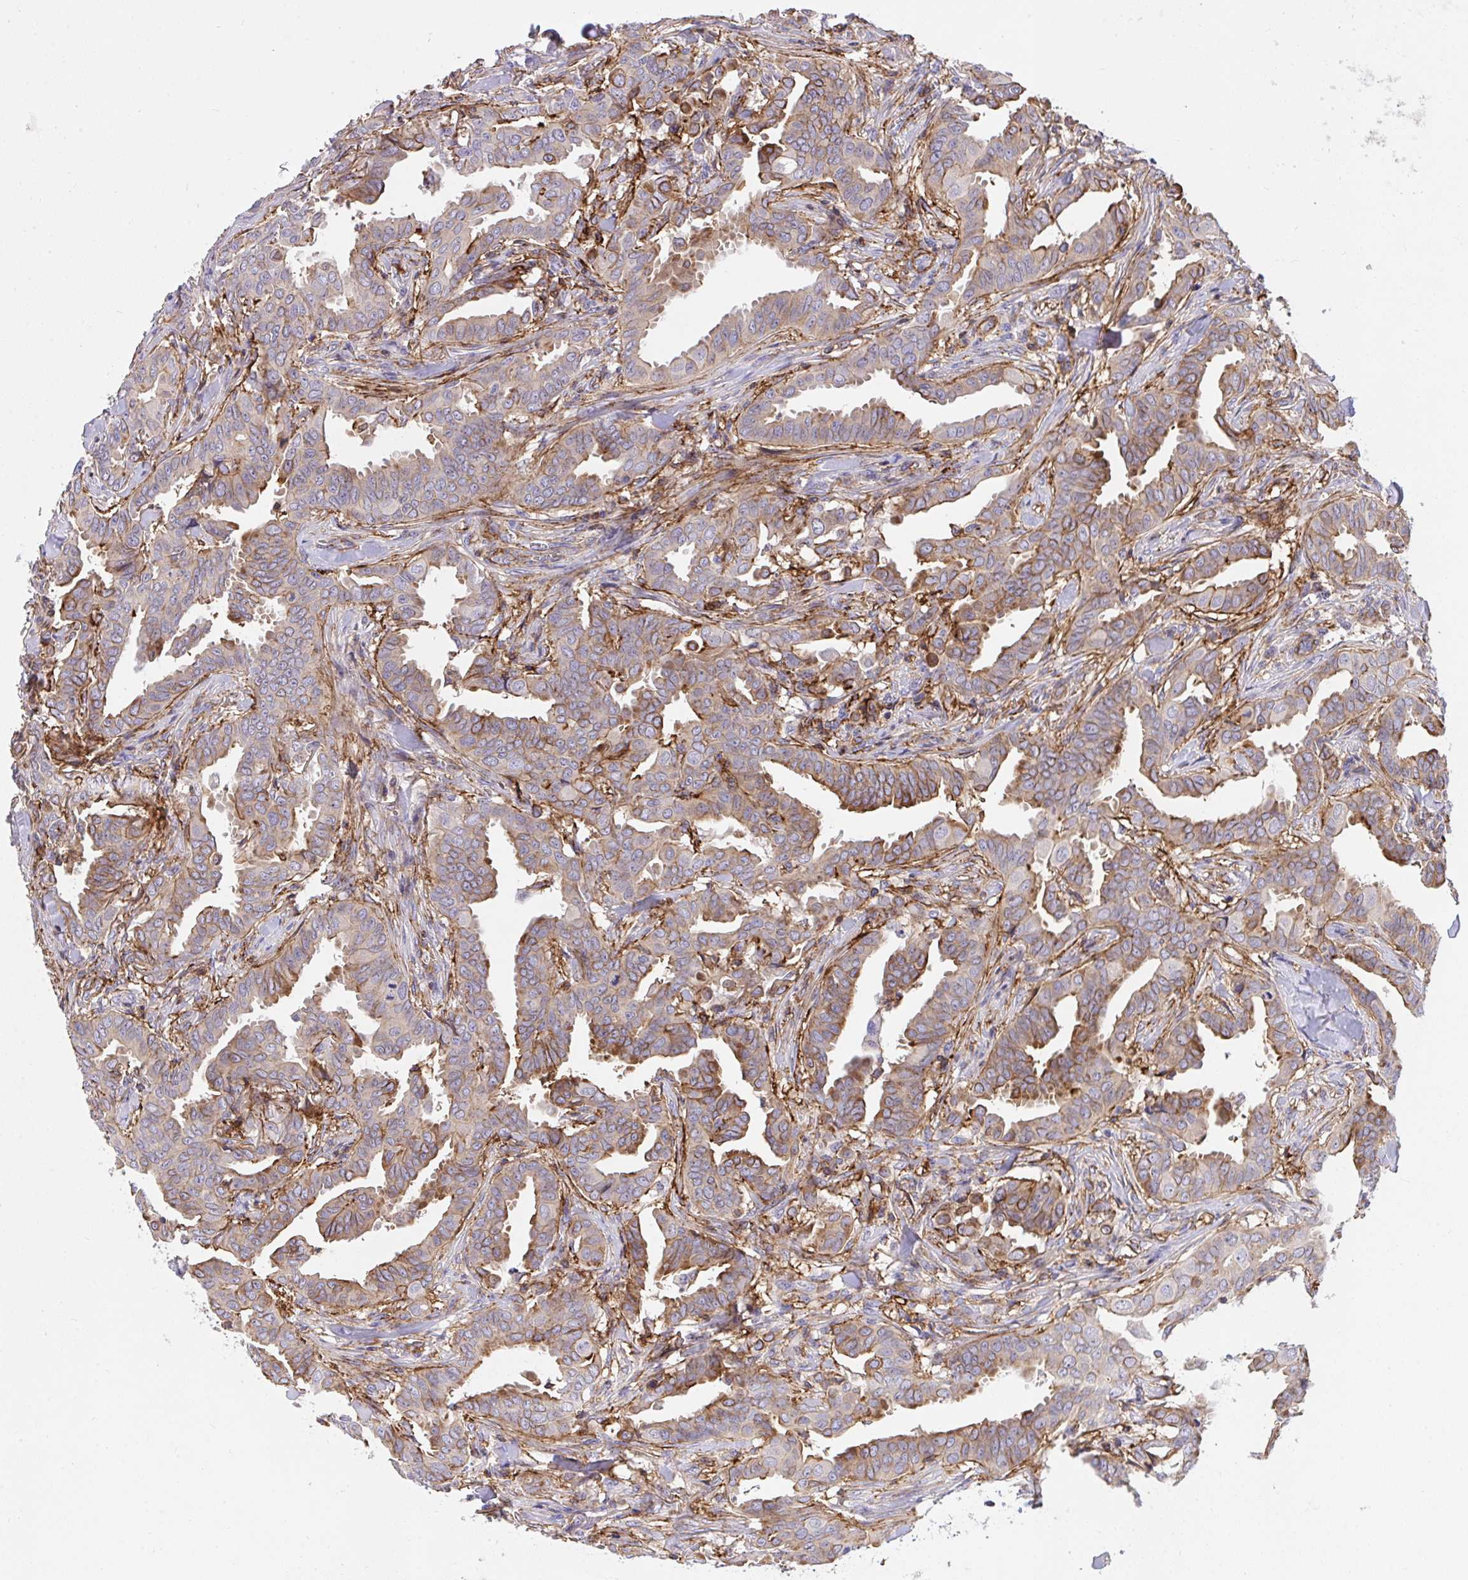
{"staining": {"intensity": "moderate", "quantity": "25%-75%", "location": "cytoplasmic/membranous"}, "tissue": "breast cancer", "cell_type": "Tumor cells", "image_type": "cancer", "snomed": [{"axis": "morphology", "description": "Duct carcinoma"}, {"axis": "topography", "description": "Breast"}], "caption": "Immunohistochemistry (IHC) staining of infiltrating ductal carcinoma (breast), which displays medium levels of moderate cytoplasmic/membranous staining in about 25%-75% of tumor cells indicating moderate cytoplasmic/membranous protein positivity. The staining was performed using DAB (brown) for protein detection and nuclei were counterstained in hematoxylin (blue).", "gene": "ERI1", "patient": {"sex": "female", "age": 45}}